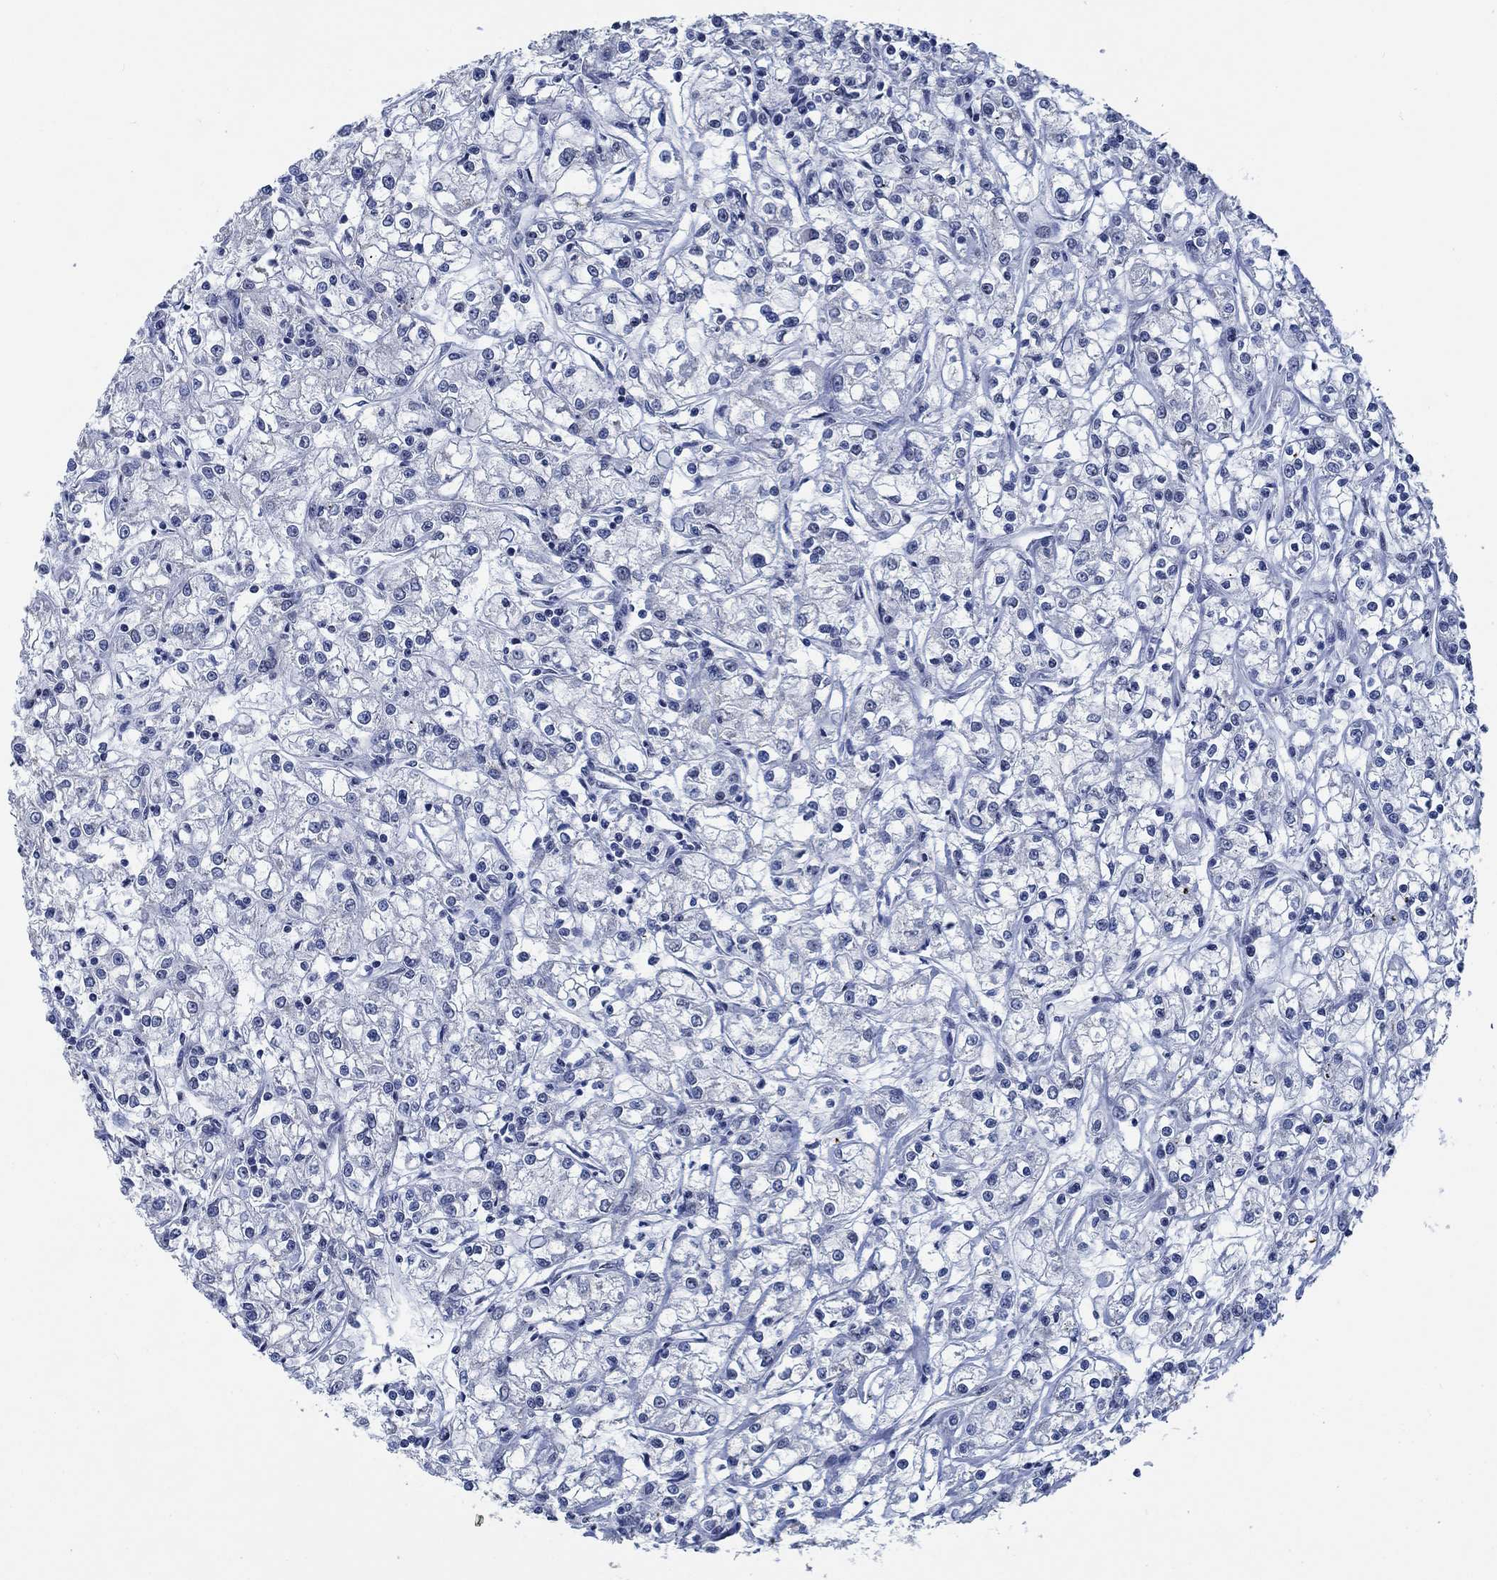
{"staining": {"intensity": "negative", "quantity": "none", "location": "none"}, "tissue": "renal cancer", "cell_type": "Tumor cells", "image_type": "cancer", "snomed": [{"axis": "morphology", "description": "Adenocarcinoma, NOS"}, {"axis": "topography", "description": "Kidney"}], "caption": "Renal cancer (adenocarcinoma) was stained to show a protein in brown. There is no significant expression in tumor cells.", "gene": "OBSCN", "patient": {"sex": "female", "age": 59}}